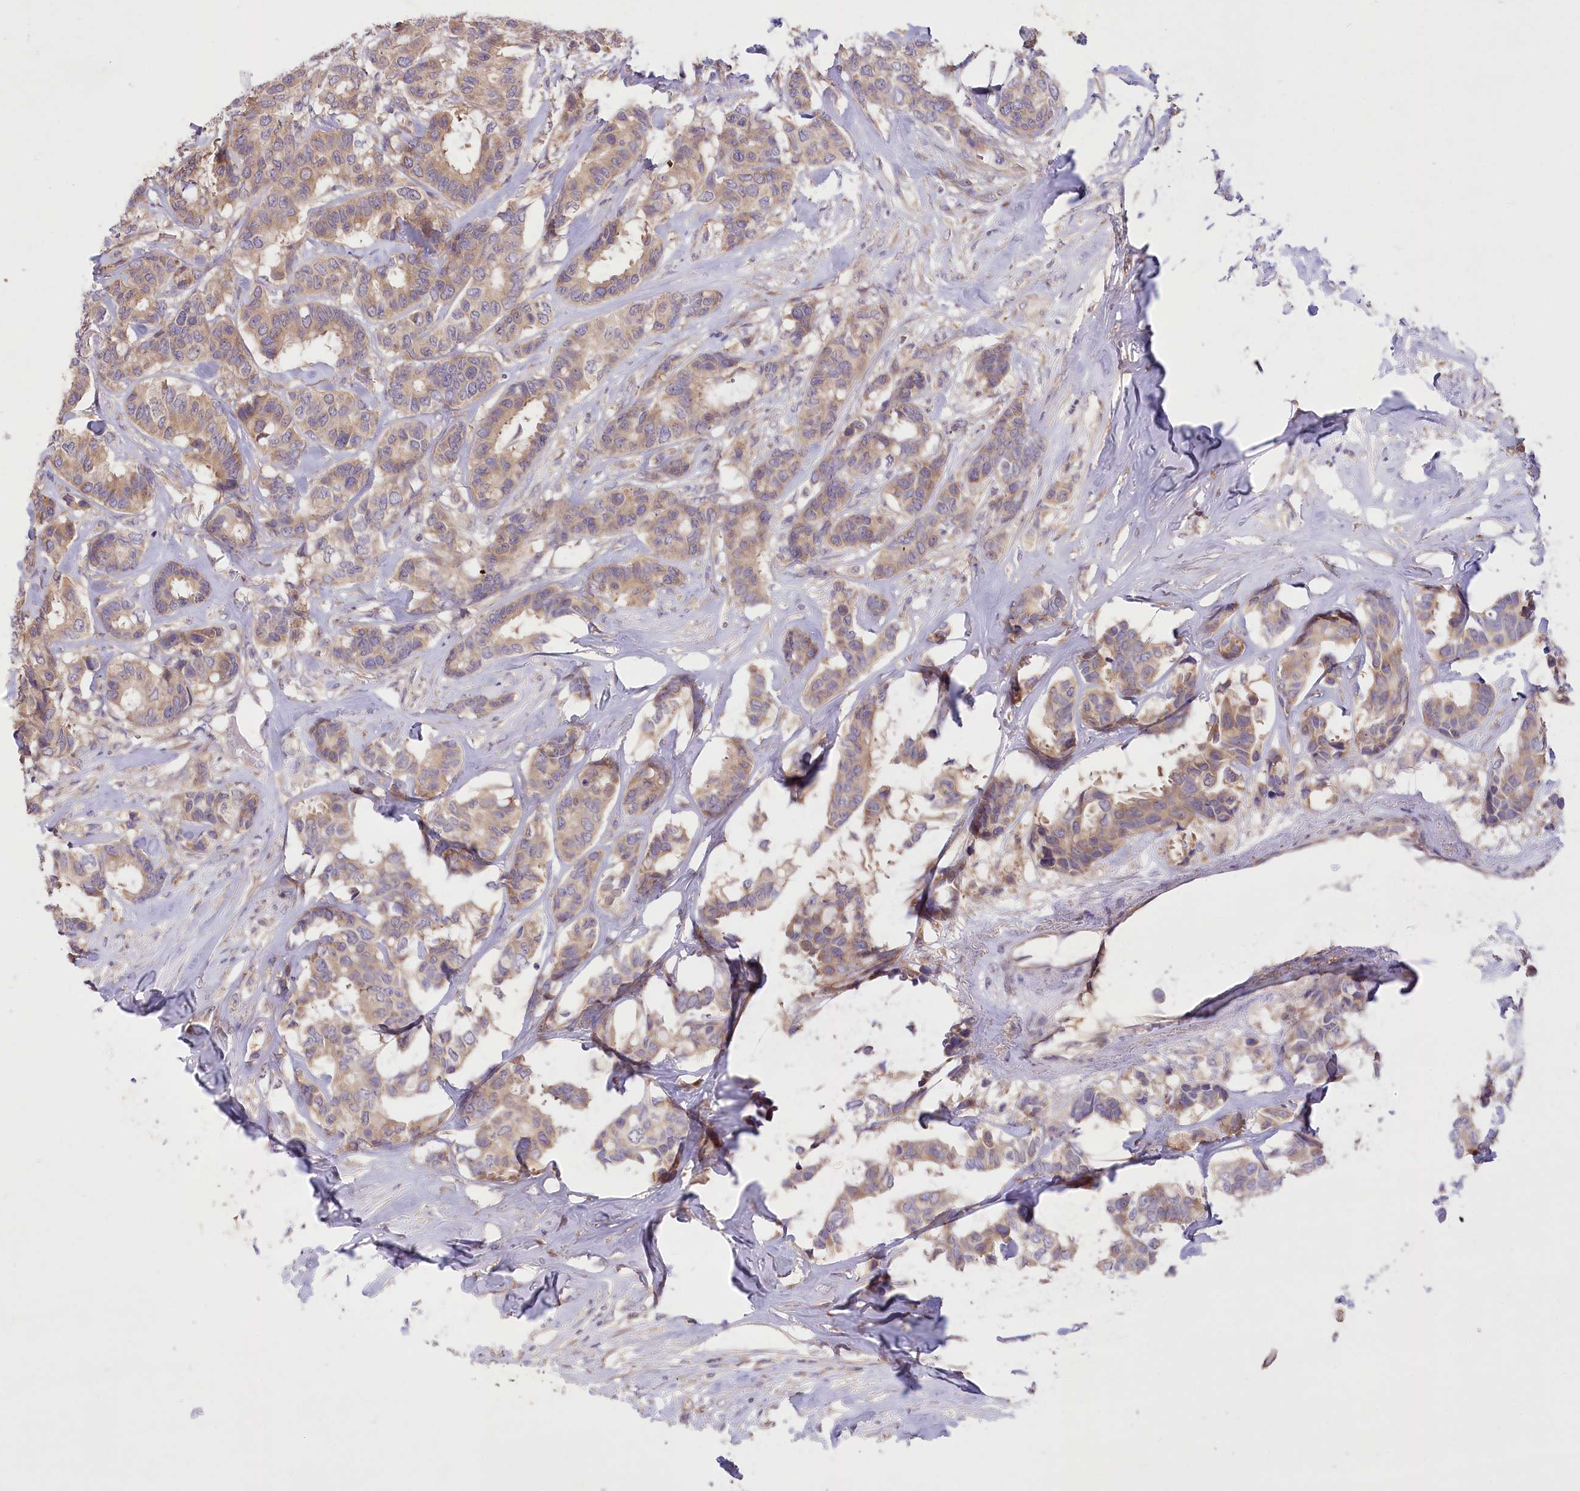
{"staining": {"intensity": "weak", "quantity": ">75%", "location": "cytoplasmic/membranous"}, "tissue": "breast cancer", "cell_type": "Tumor cells", "image_type": "cancer", "snomed": [{"axis": "morphology", "description": "Duct carcinoma"}, {"axis": "topography", "description": "Breast"}], "caption": "Breast cancer (infiltrating ductal carcinoma) stained with DAB IHC shows low levels of weak cytoplasmic/membranous staining in approximately >75% of tumor cells.", "gene": "PBLD", "patient": {"sex": "female", "age": 87}}